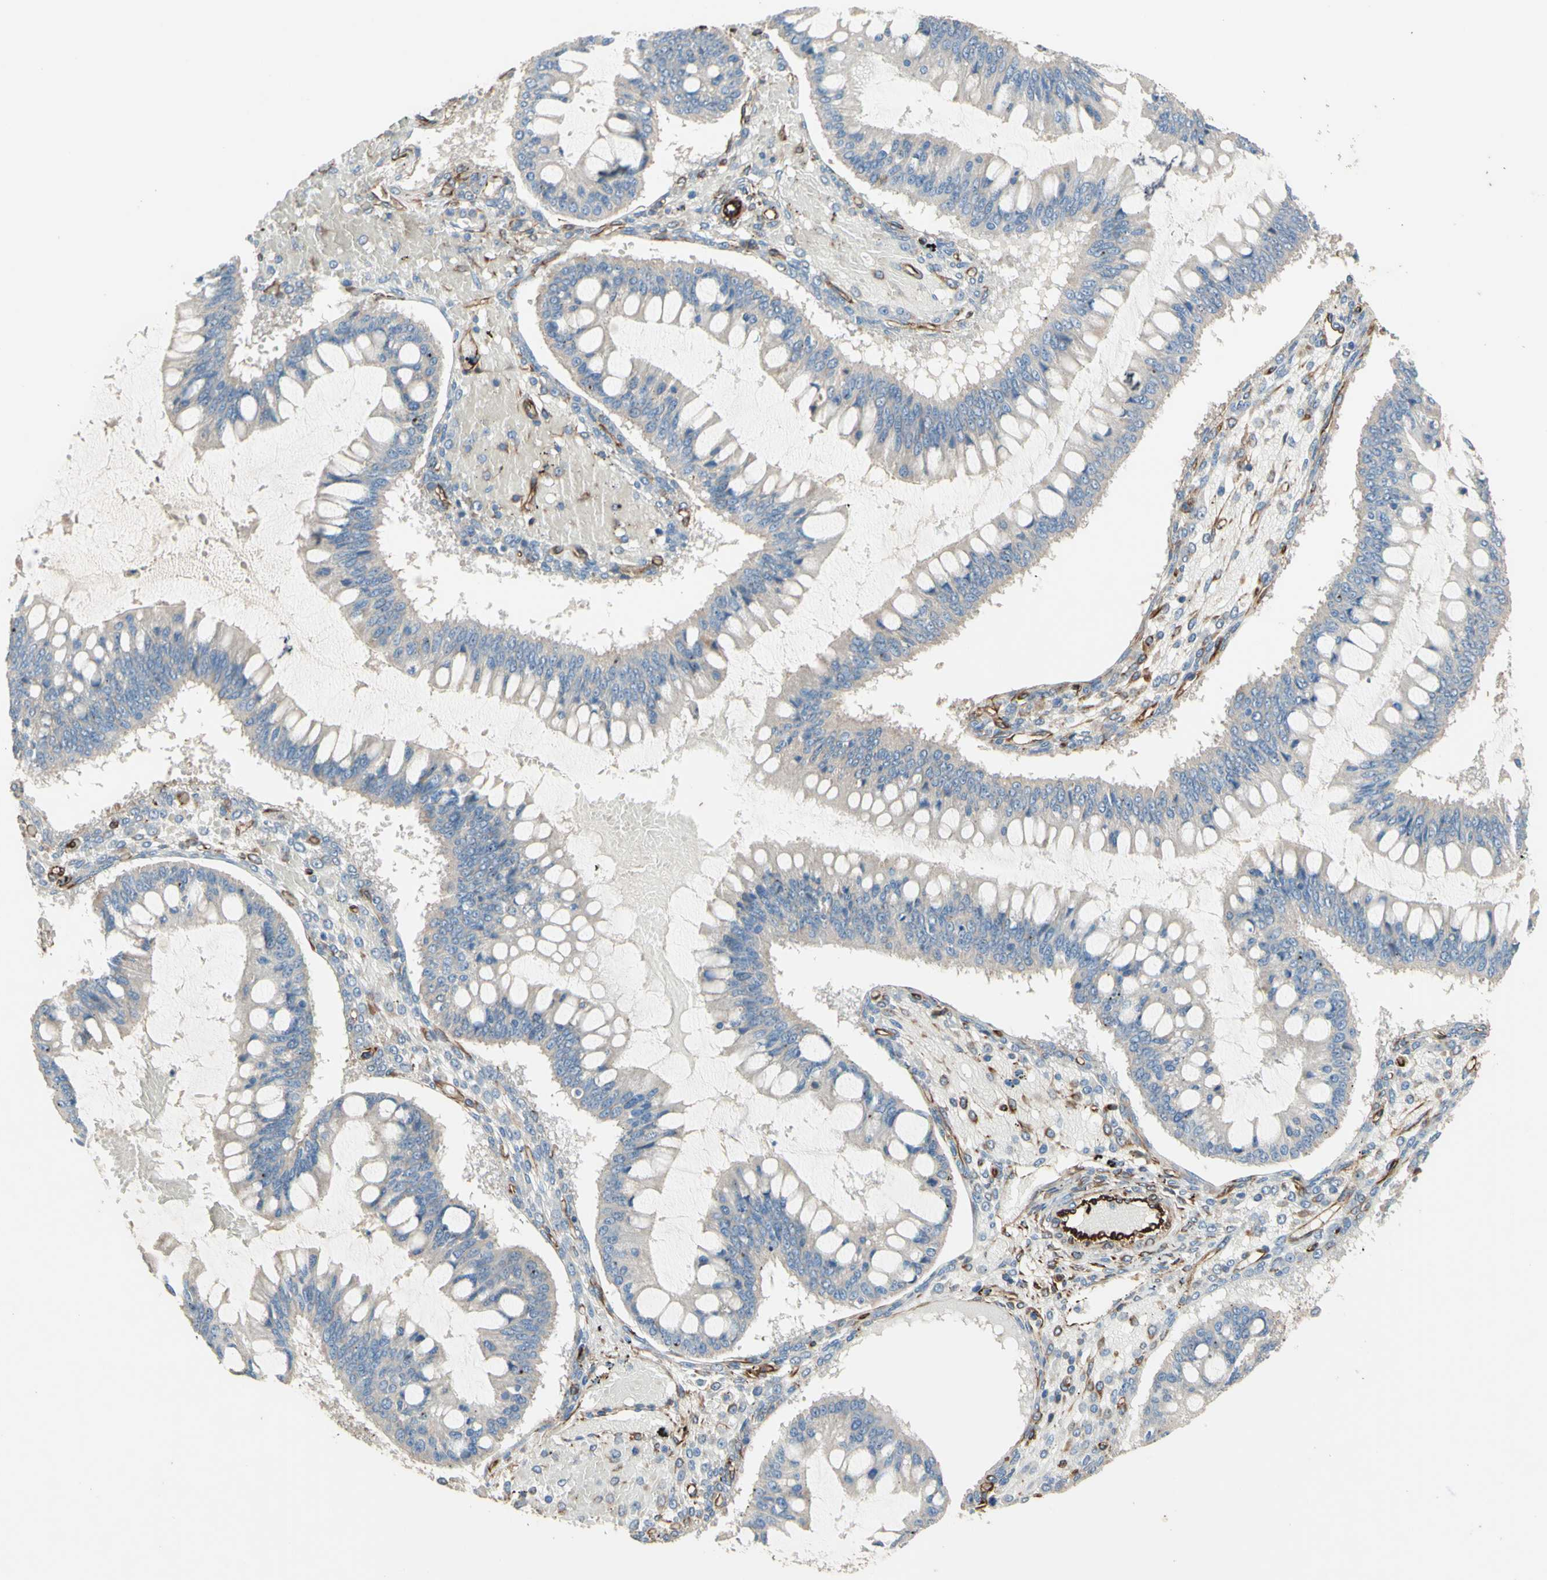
{"staining": {"intensity": "weak", "quantity": "<25%", "location": "cytoplasmic/membranous"}, "tissue": "ovarian cancer", "cell_type": "Tumor cells", "image_type": "cancer", "snomed": [{"axis": "morphology", "description": "Cystadenocarcinoma, mucinous, NOS"}, {"axis": "topography", "description": "Ovary"}], "caption": "Histopathology image shows no significant protein expression in tumor cells of ovarian cancer (mucinous cystadenocarcinoma).", "gene": "TRAF2", "patient": {"sex": "female", "age": 73}}